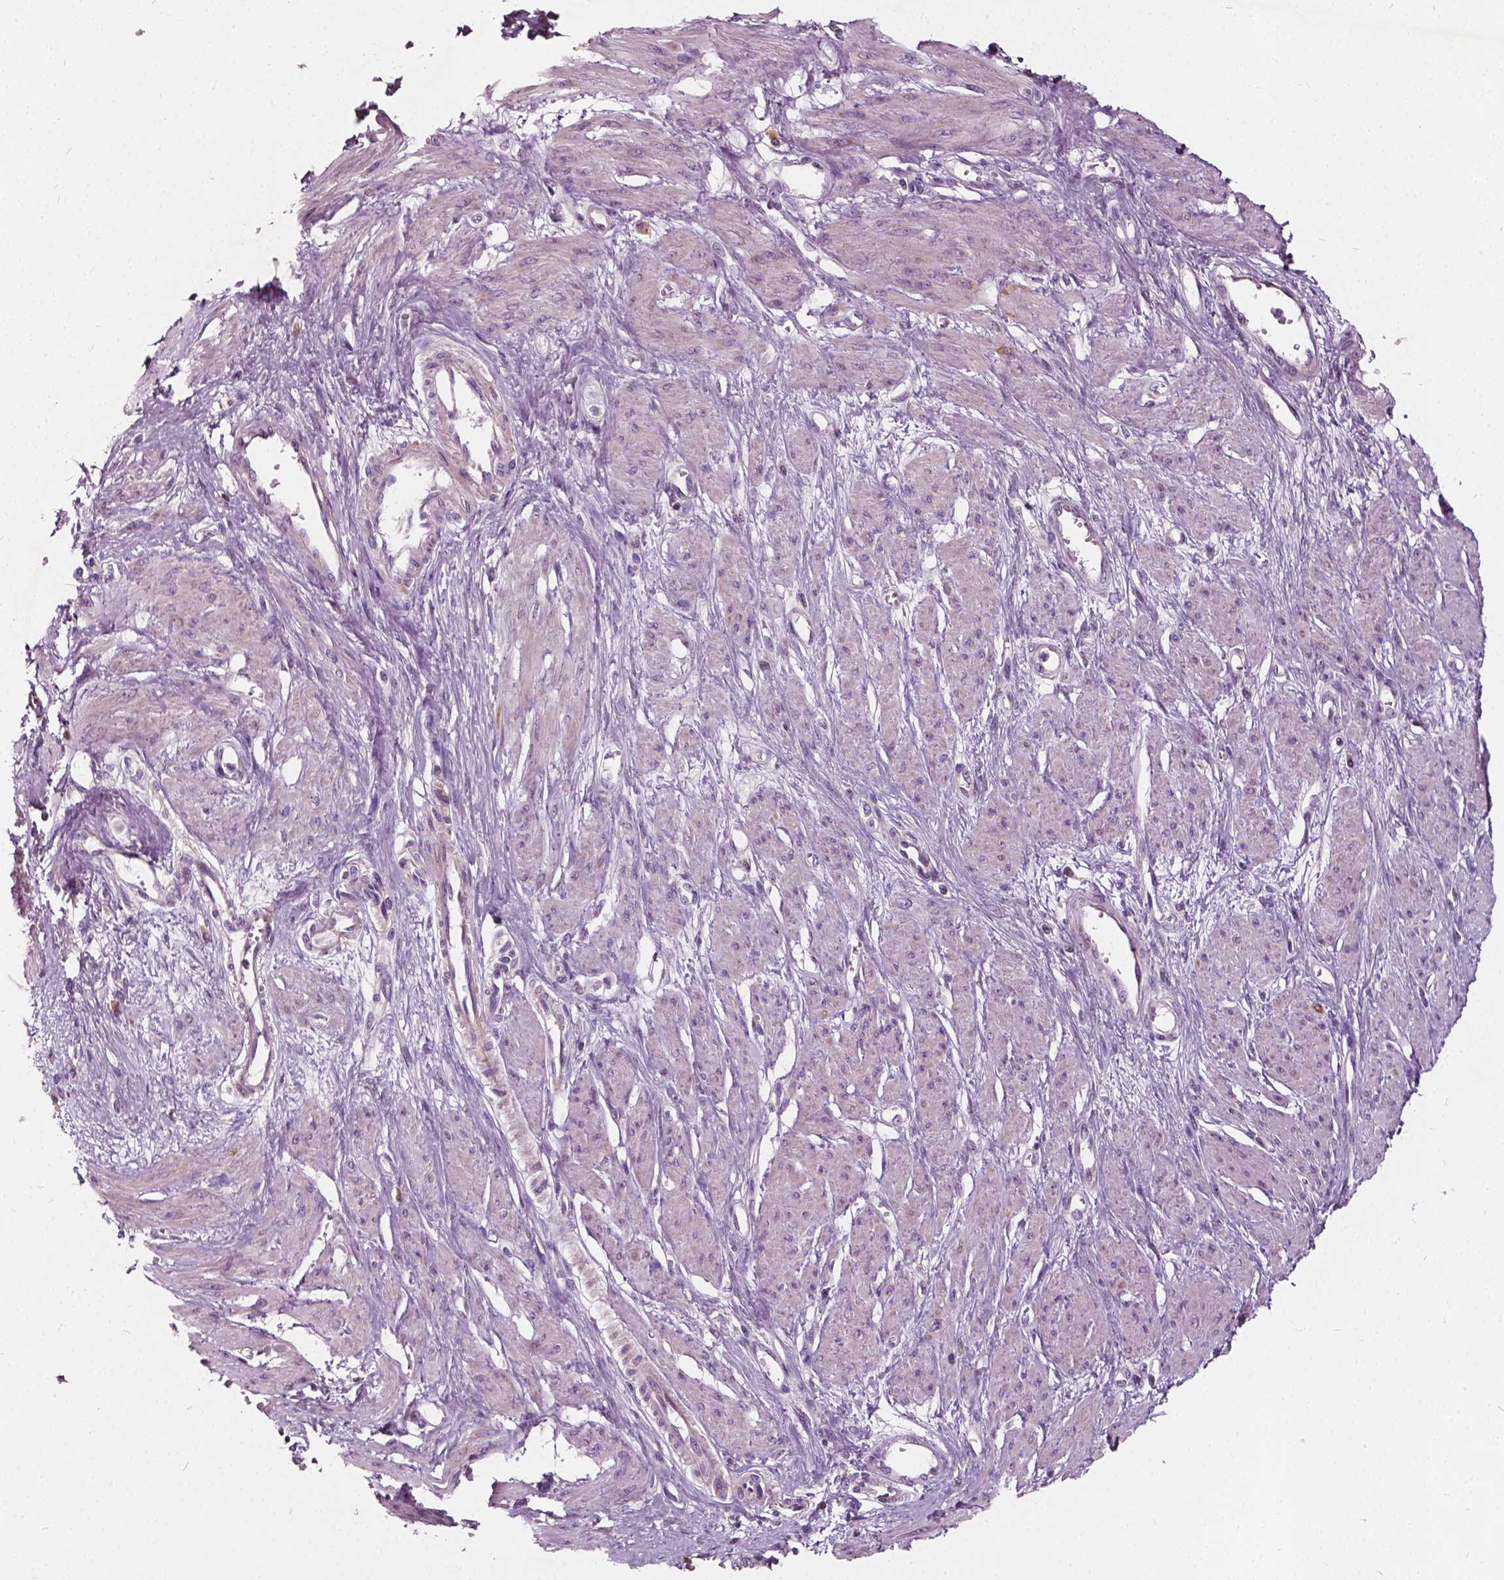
{"staining": {"intensity": "negative", "quantity": "none", "location": "none"}, "tissue": "smooth muscle", "cell_type": "Smooth muscle cells", "image_type": "normal", "snomed": [{"axis": "morphology", "description": "Normal tissue, NOS"}, {"axis": "topography", "description": "Smooth muscle"}, {"axis": "topography", "description": "Uterus"}], "caption": "A histopathology image of smooth muscle stained for a protein displays no brown staining in smooth muscle cells. (IHC, brightfield microscopy, high magnification).", "gene": "ODF3L2", "patient": {"sex": "female", "age": 39}}